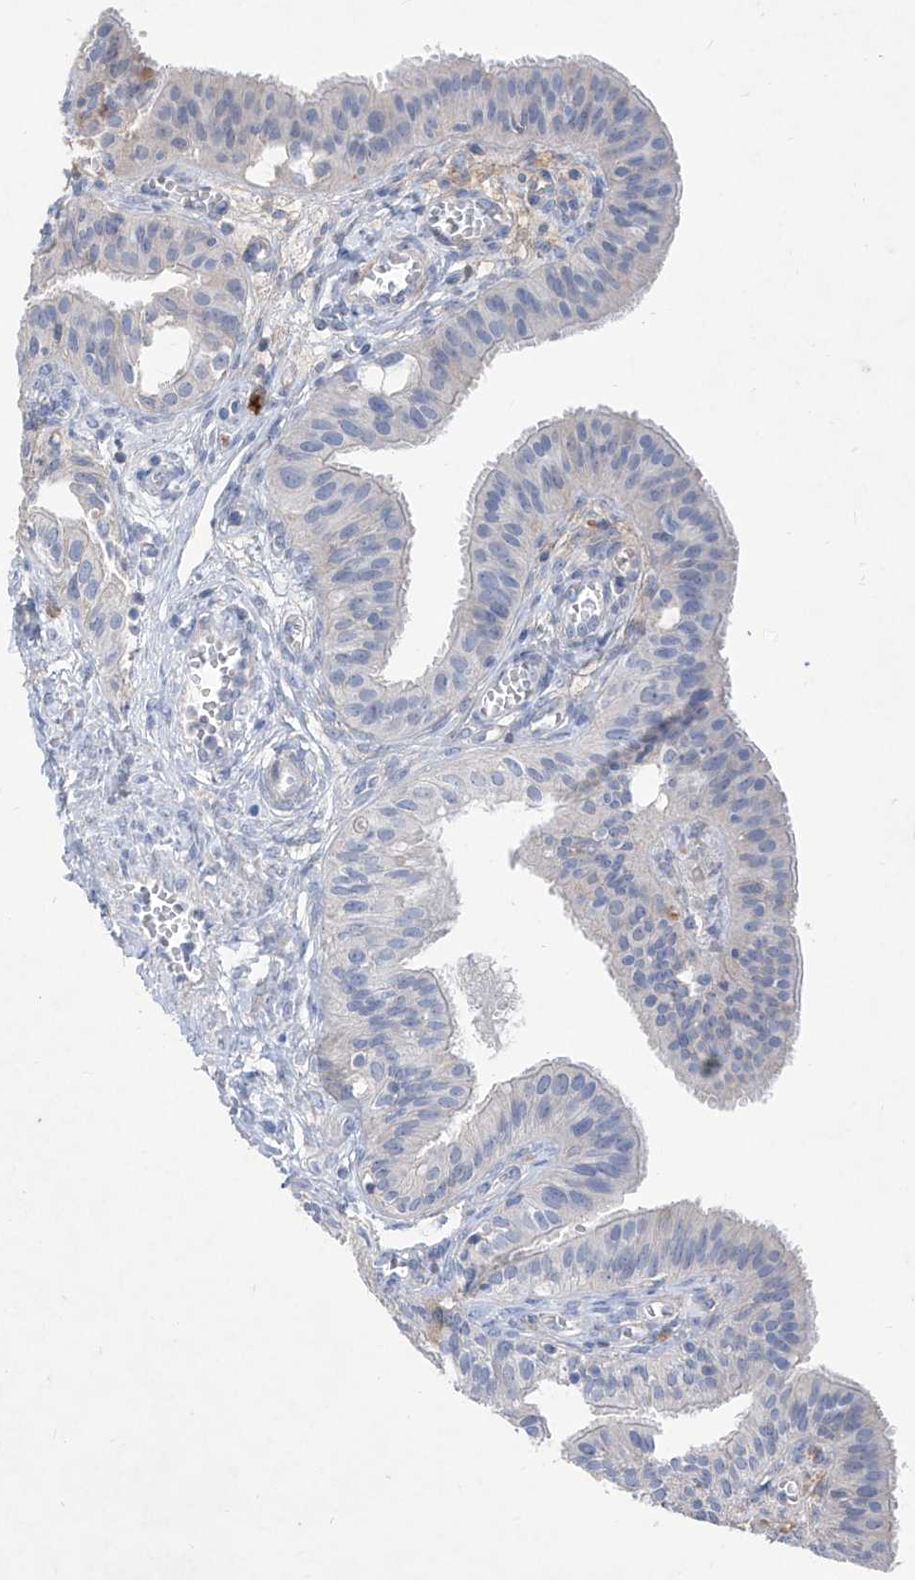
{"staining": {"intensity": "negative", "quantity": "none", "location": "none"}, "tissue": "fallopian tube", "cell_type": "Glandular cells", "image_type": "normal", "snomed": [{"axis": "morphology", "description": "Normal tissue, NOS"}, {"axis": "topography", "description": "Fallopian tube"}, {"axis": "topography", "description": "Ovary"}], "caption": "This is an IHC histopathology image of benign human fallopian tube. There is no staining in glandular cells.", "gene": "ASNS", "patient": {"sex": "female", "age": 42}}